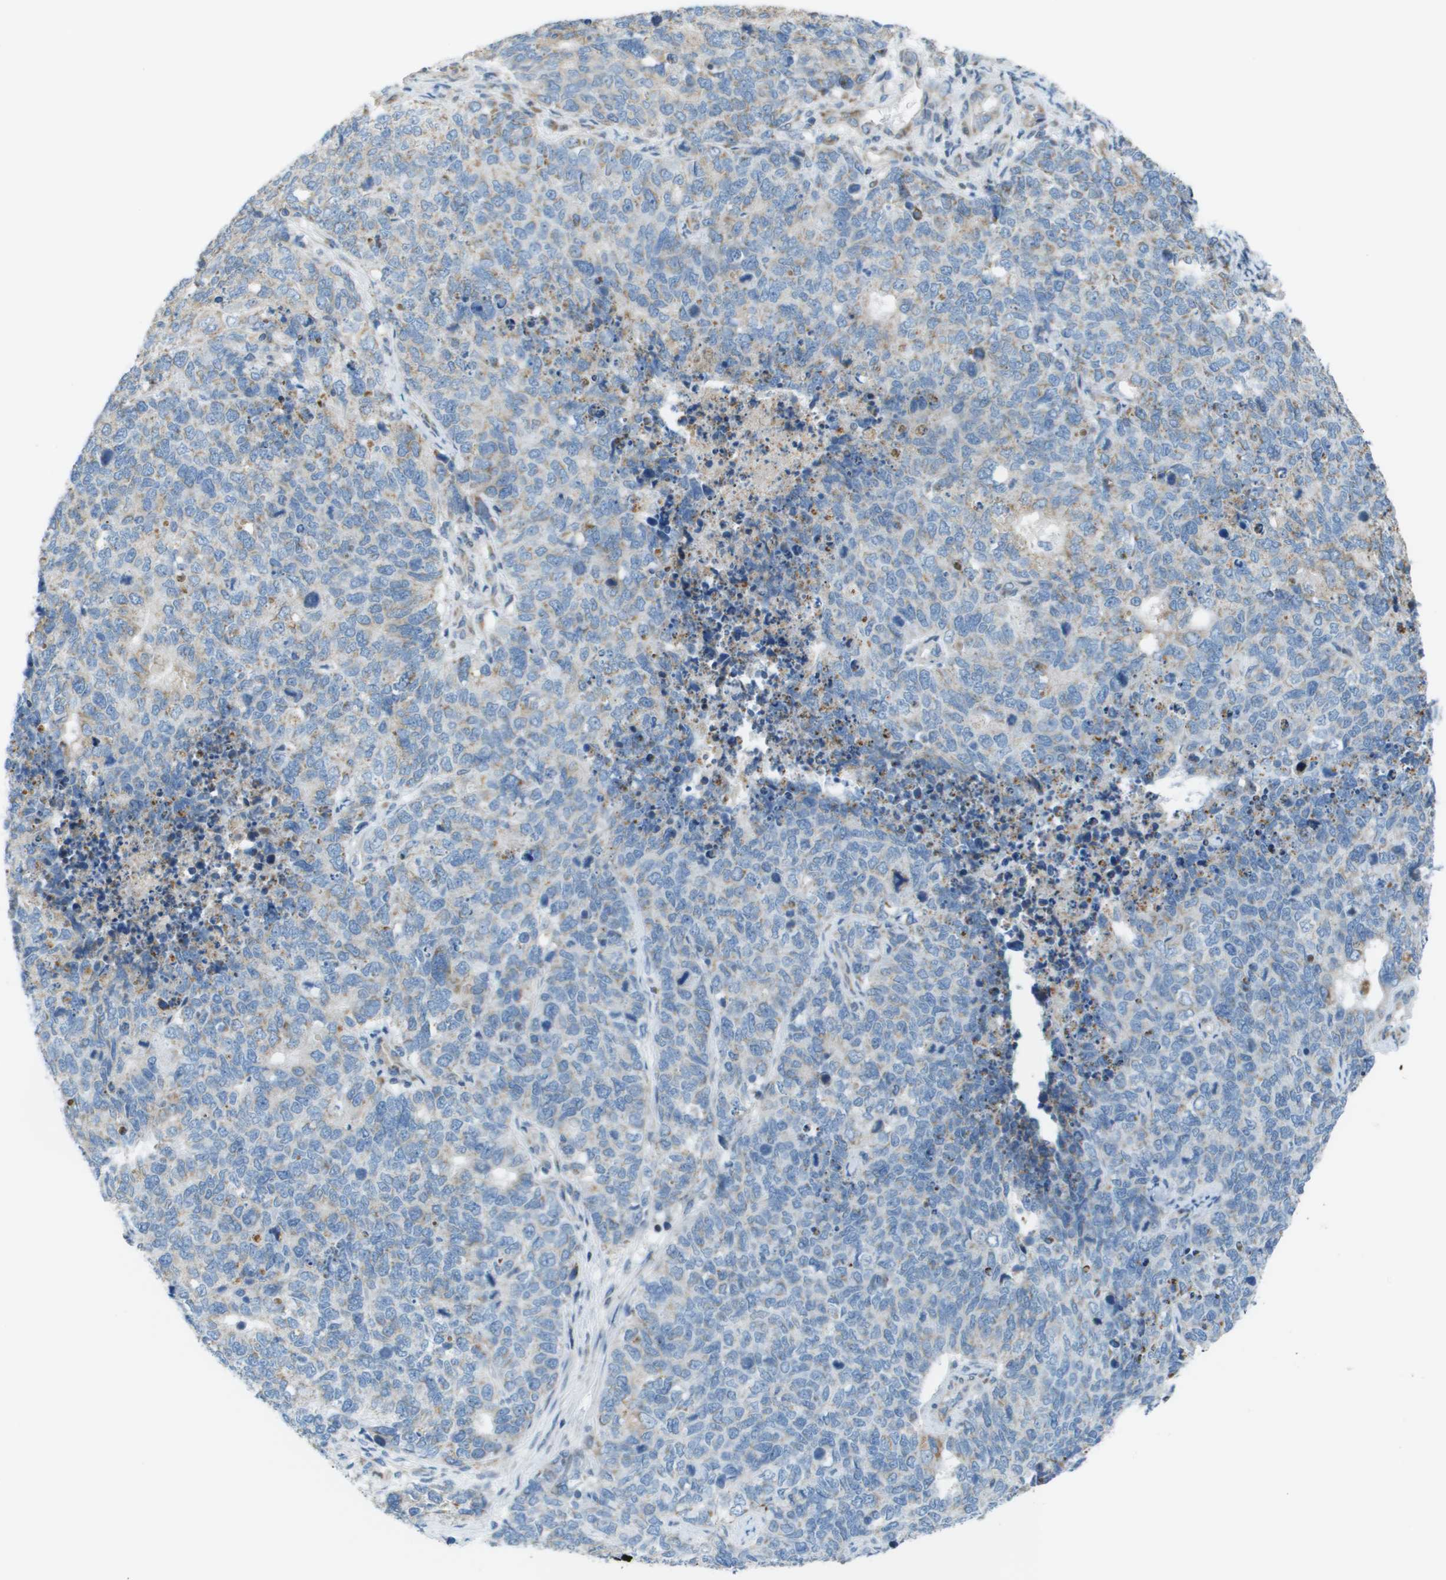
{"staining": {"intensity": "moderate", "quantity": "<25%", "location": "cytoplasmic/membranous"}, "tissue": "cervical cancer", "cell_type": "Tumor cells", "image_type": "cancer", "snomed": [{"axis": "morphology", "description": "Squamous cell carcinoma, NOS"}, {"axis": "topography", "description": "Cervix"}], "caption": "Moderate cytoplasmic/membranous expression for a protein is appreciated in approximately <25% of tumor cells of cervical squamous cell carcinoma using IHC.", "gene": "GALNT6", "patient": {"sex": "female", "age": 63}}